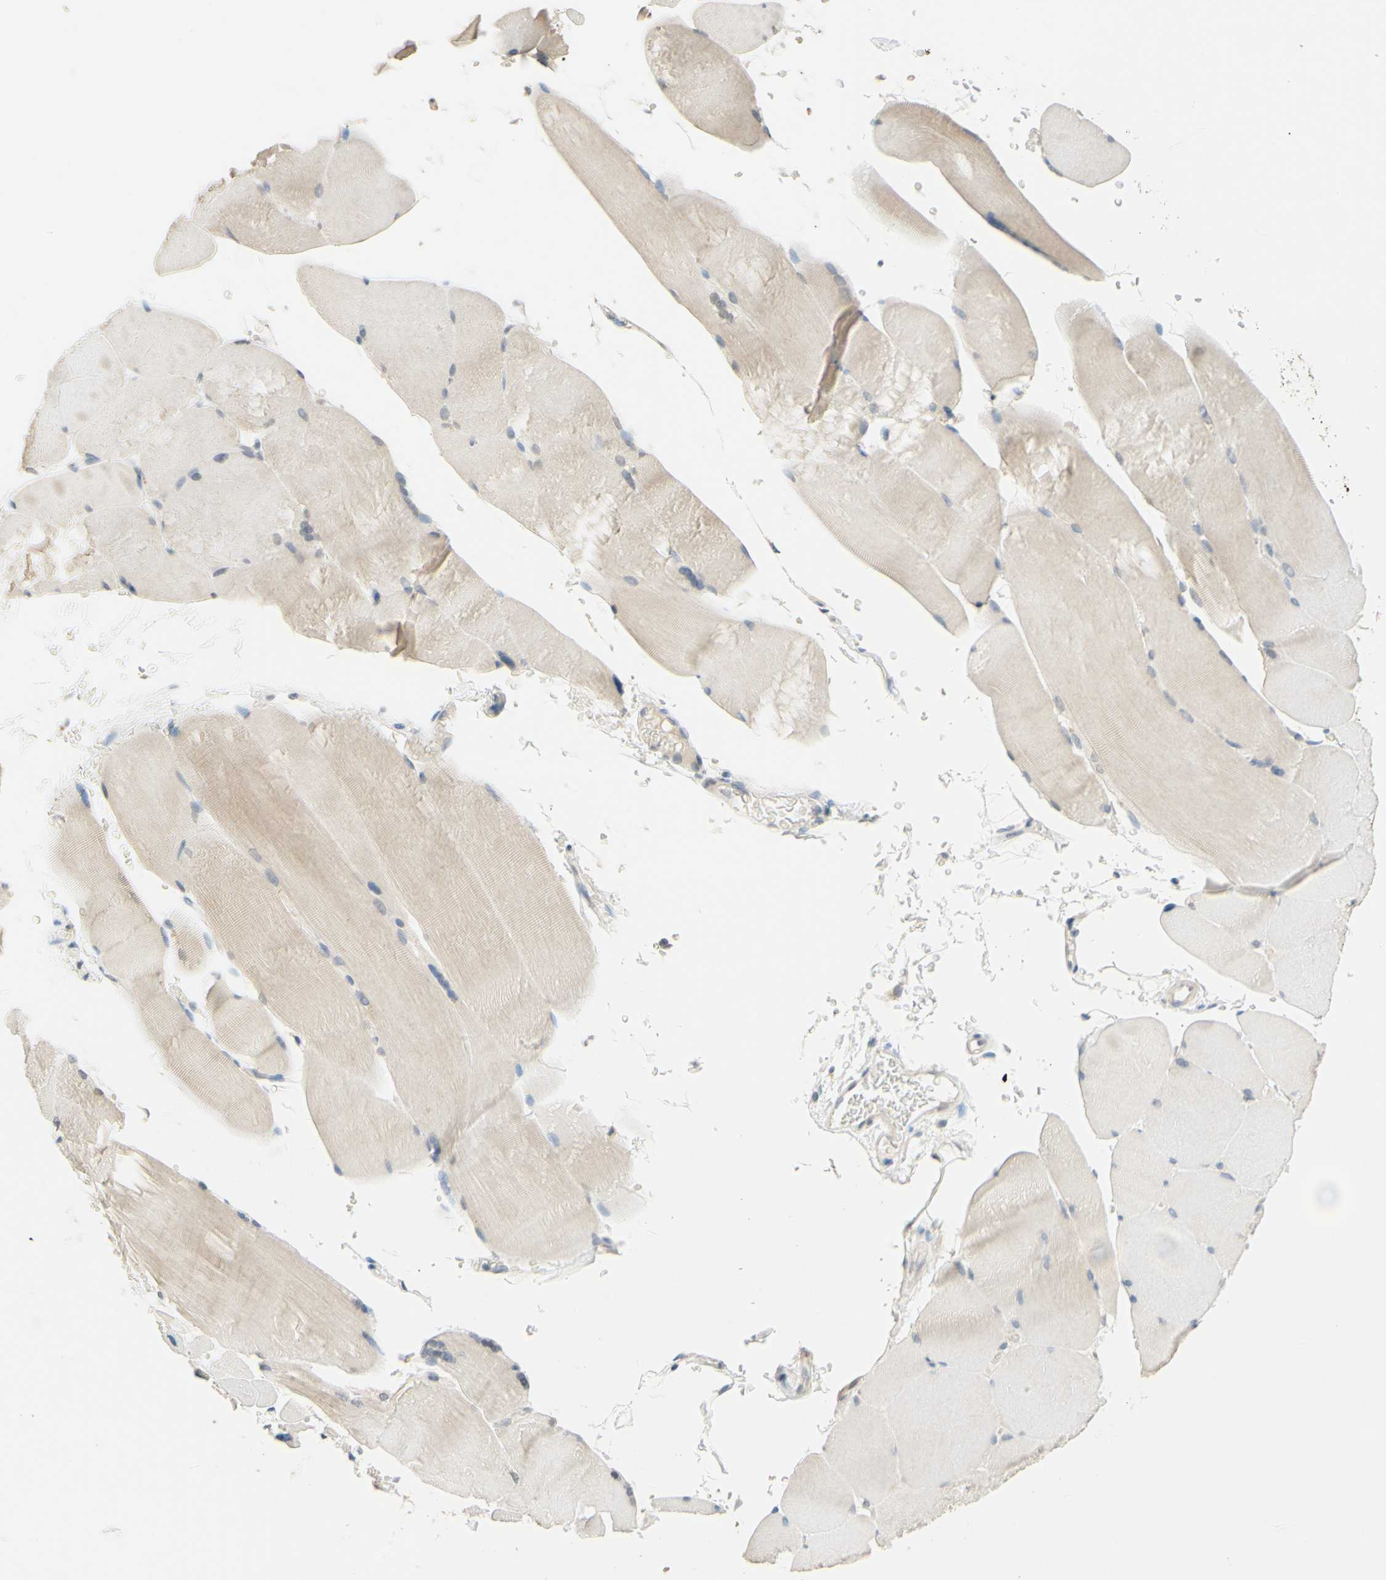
{"staining": {"intensity": "weak", "quantity": ">75%", "location": "cytoplasmic/membranous"}, "tissue": "skeletal muscle", "cell_type": "Myocytes", "image_type": "normal", "snomed": [{"axis": "morphology", "description": "Normal tissue, NOS"}, {"axis": "topography", "description": "Skin"}, {"axis": "topography", "description": "Skeletal muscle"}], "caption": "Immunohistochemical staining of benign skeletal muscle displays >75% levels of weak cytoplasmic/membranous protein staining in about >75% of myocytes. The staining was performed using DAB, with brown indicating positive protein expression. Nuclei are stained blue with hematoxylin.", "gene": "MAG", "patient": {"sex": "male", "age": 83}}